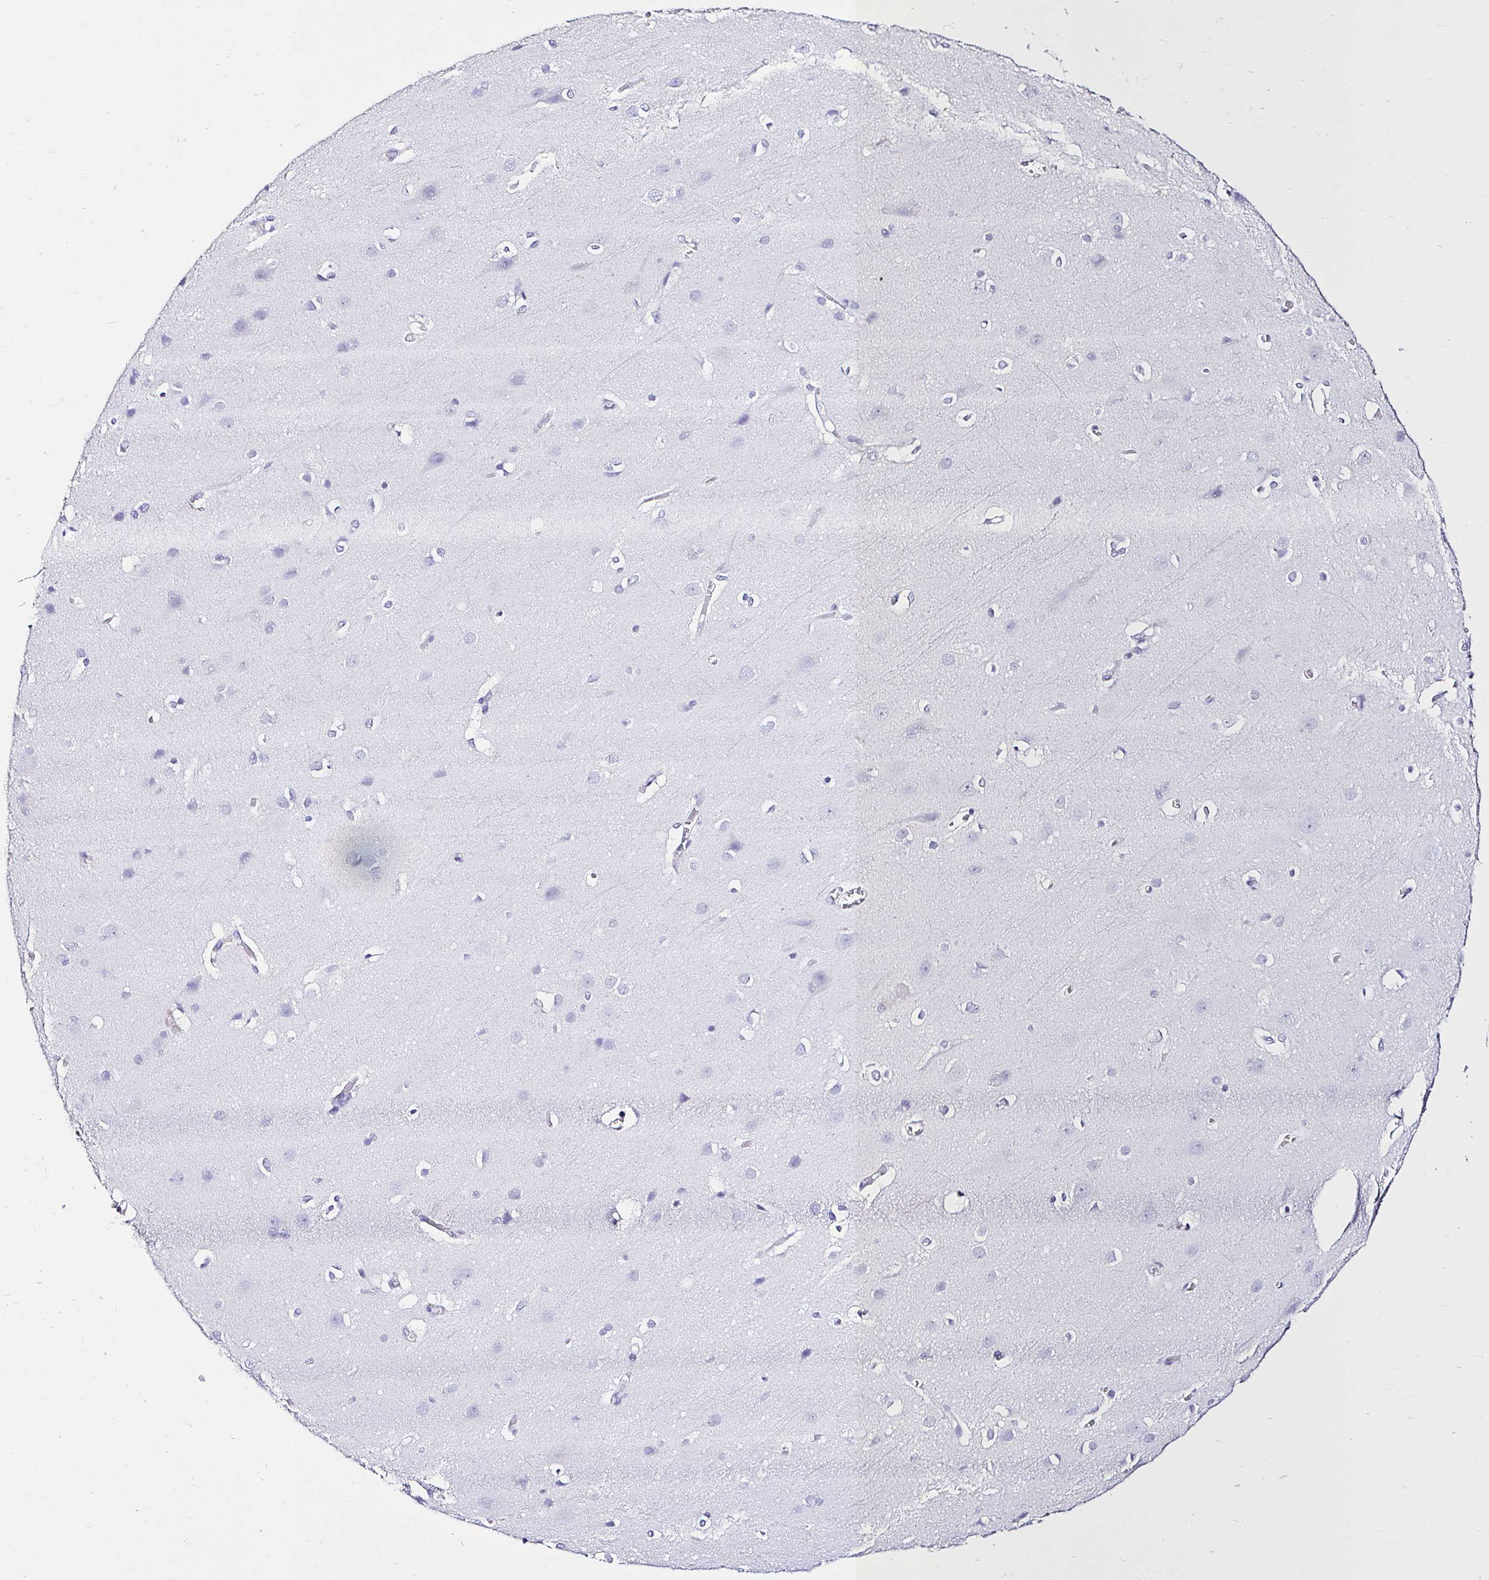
{"staining": {"intensity": "moderate", "quantity": "<25%", "location": "cytoplasmic/membranous"}, "tissue": "cerebral cortex", "cell_type": "Endothelial cells", "image_type": "normal", "snomed": [{"axis": "morphology", "description": "Normal tissue, NOS"}, {"axis": "topography", "description": "Cerebral cortex"}], "caption": "Cerebral cortex stained with IHC reveals moderate cytoplasmic/membranous expression in about <25% of endothelial cells.", "gene": "DEPDC5", "patient": {"sex": "male", "age": 37}}